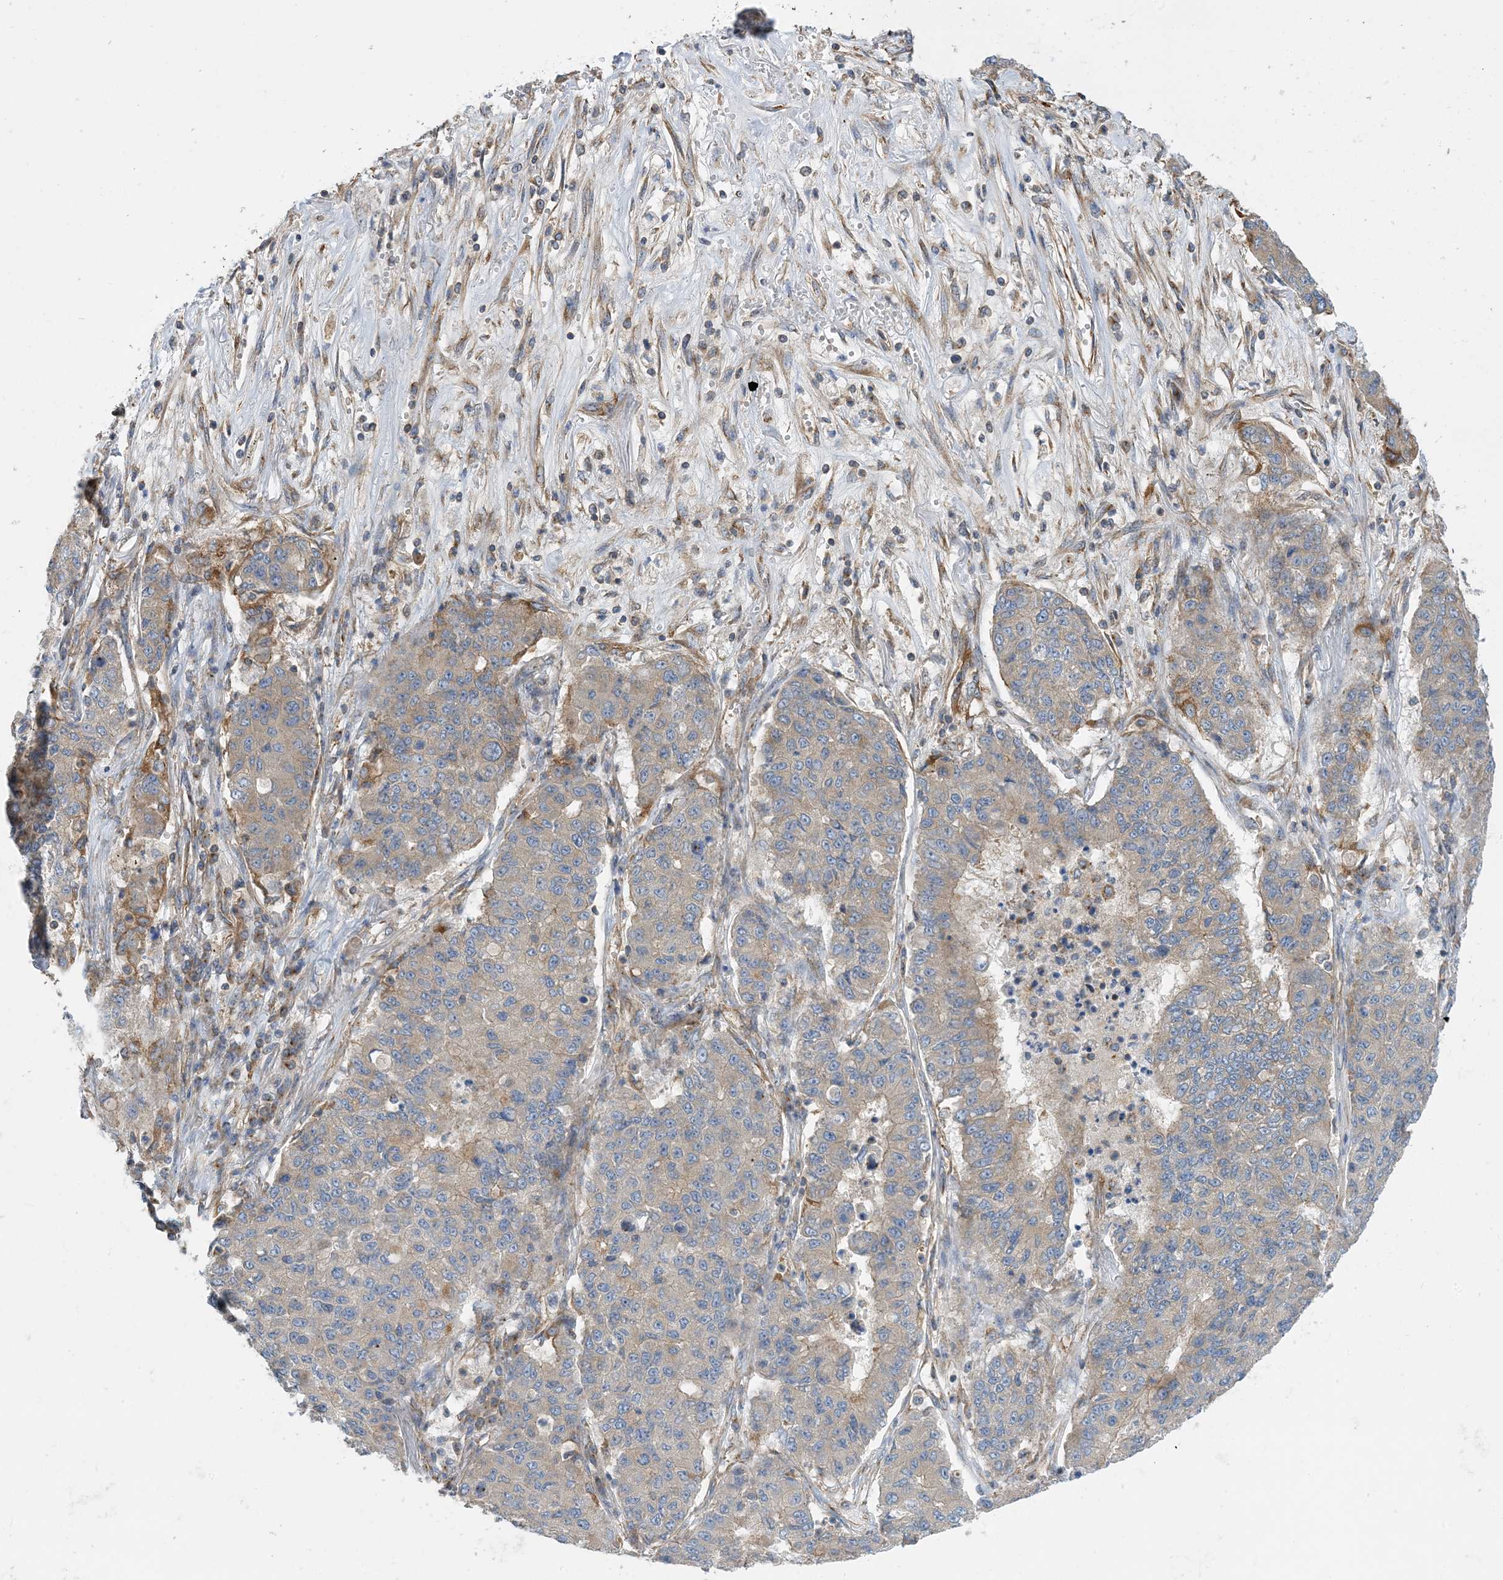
{"staining": {"intensity": "weak", "quantity": "<25%", "location": "cytoplasmic/membranous"}, "tissue": "lung cancer", "cell_type": "Tumor cells", "image_type": "cancer", "snomed": [{"axis": "morphology", "description": "Squamous cell carcinoma, NOS"}, {"axis": "topography", "description": "Lung"}], "caption": "Squamous cell carcinoma (lung) stained for a protein using IHC exhibits no staining tumor cells.", "gene": "SIDT1", "patient": {"sex": "male", "age": 74}}